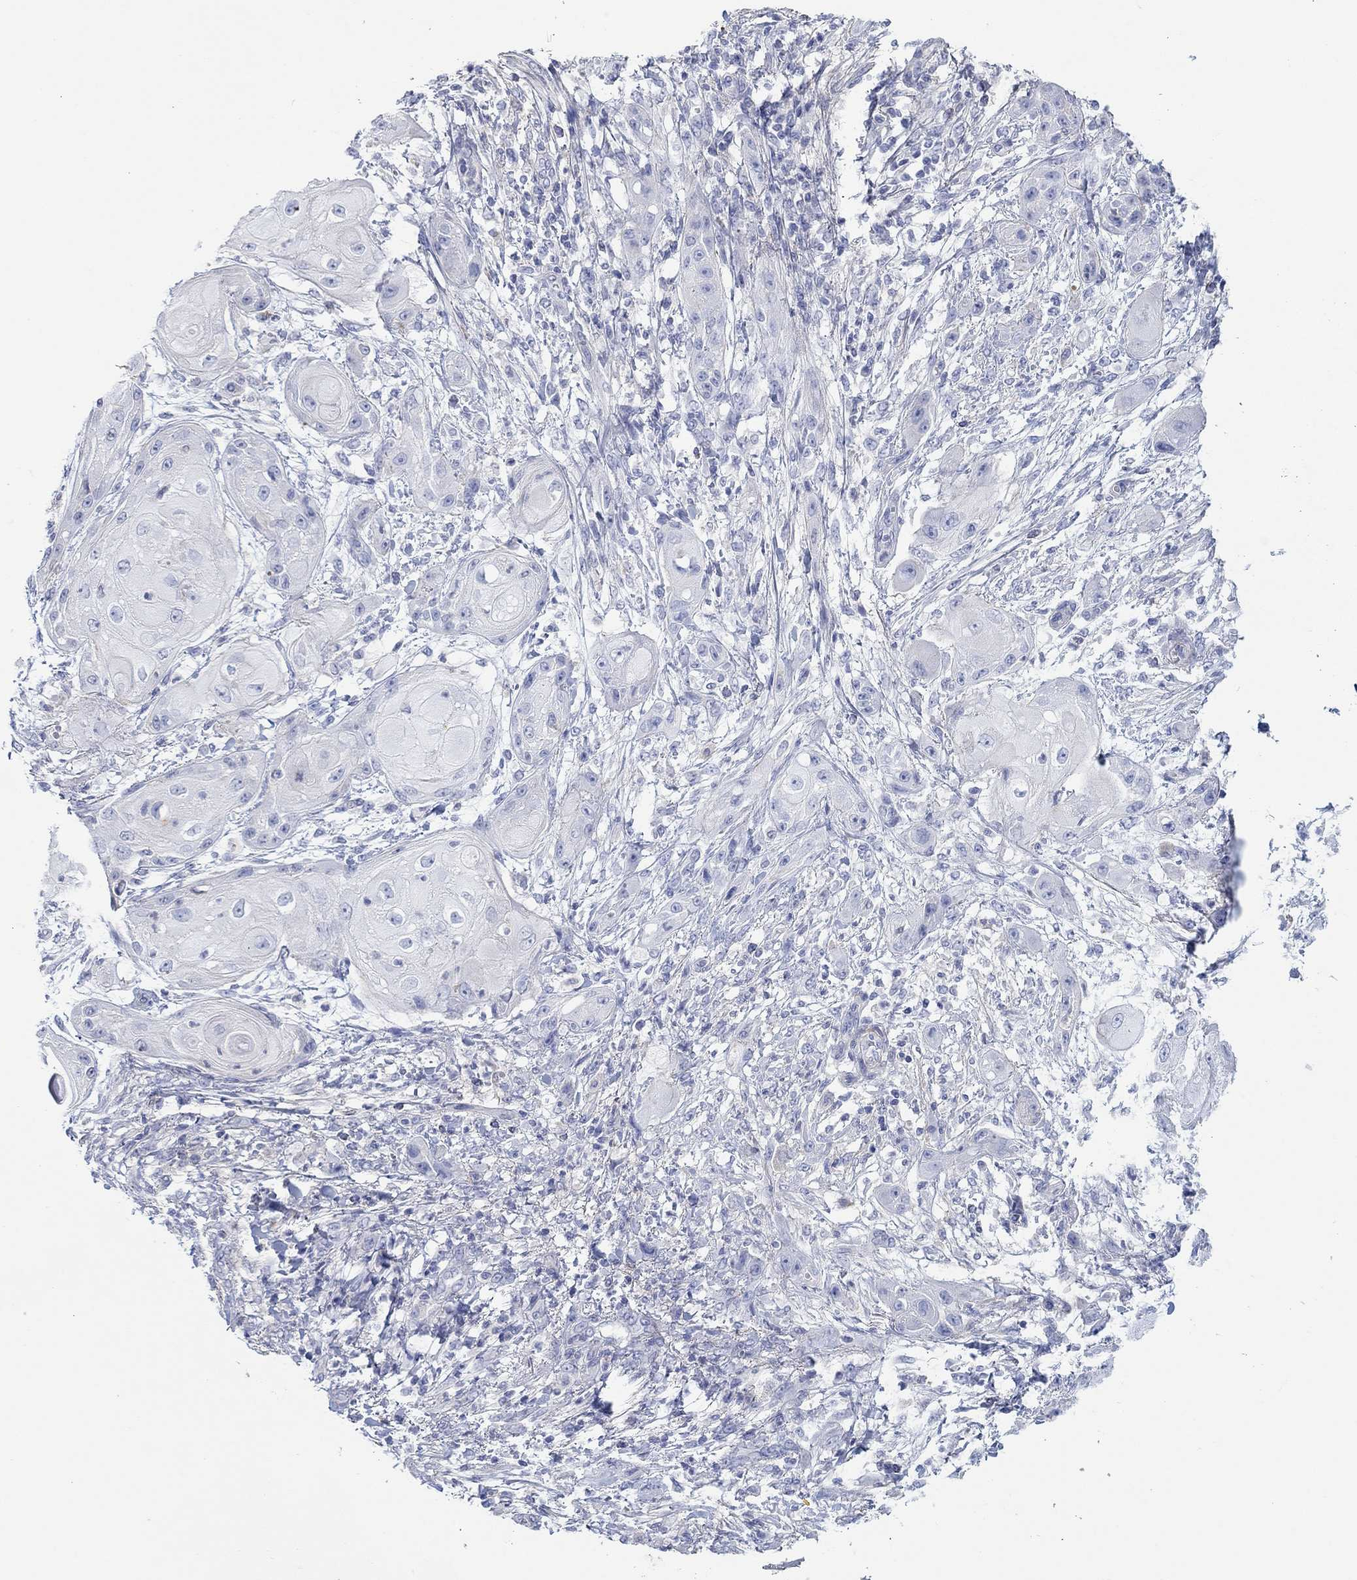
{"staining": {"intensity": "negative", "quantity": "none", "location": "none"}, "tissue": "skin cancer", "cell_type": "Tumor cells", "image_type": "cancer", "snomed": [{"axis": "morphology", "description": "Squamous cell carcinoma, NOS"}, {"axis": "topography", "description": "Skin"}], "caption": "Photomicrograph shows no significant protein expression in tumor cells of skin cancer. (Immunohistochemistry, brightfield microscopy, high magnification).", "gene": "PPIL6", "patient": {"sex": "male", "age": 62}}